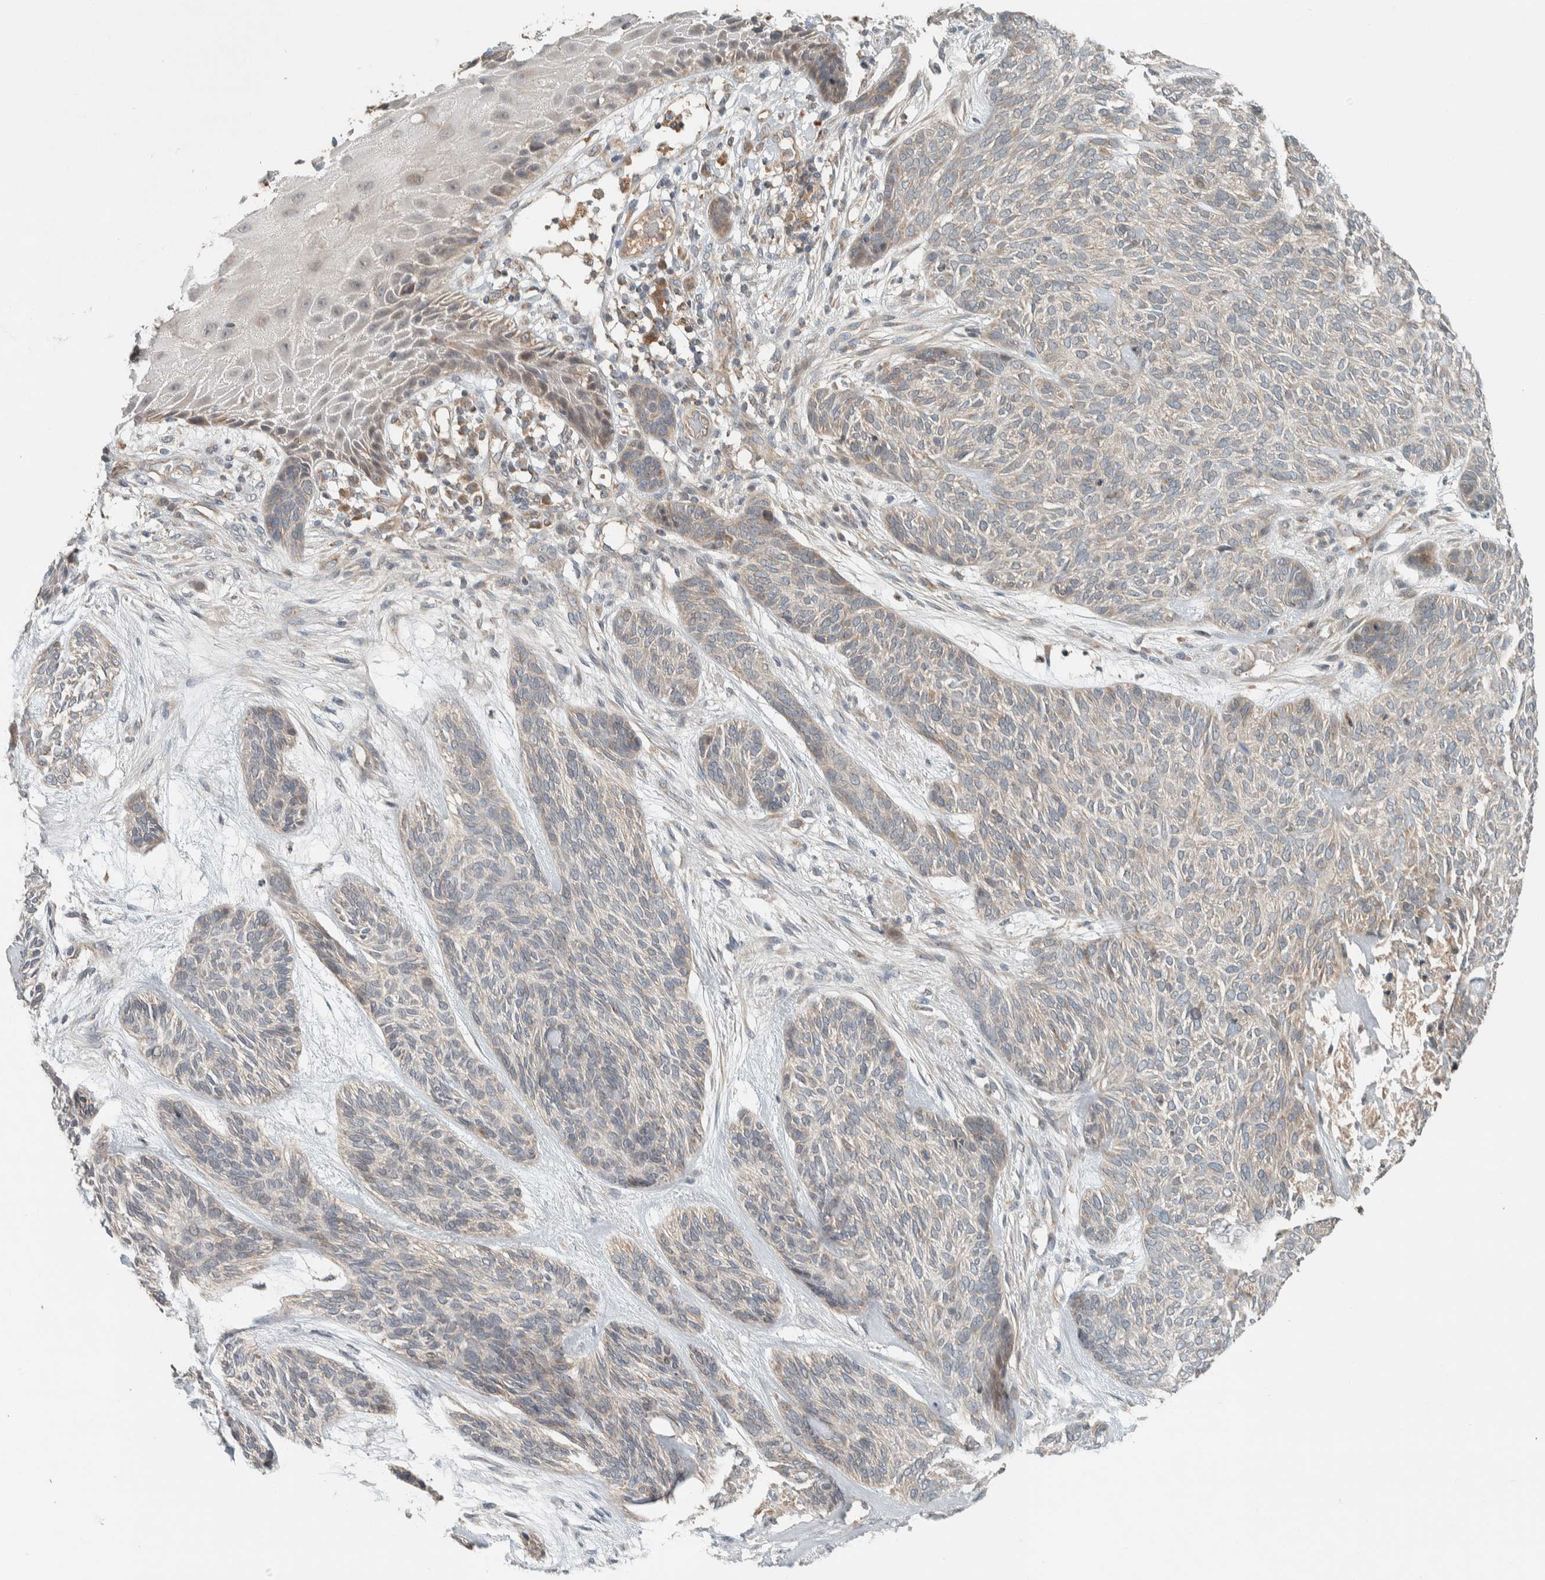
{"staining": {"intensity": "negative", "quantity": "none", "location": "none"}, "tissue": "skin cancer", "cell_type": "Tumor cells", "image_type": "cancer", "snomed": [{"axis": "morphology", "description": "Basal cell carcinoma"}, {"axis": "topography", "description": "Skin"}], "caption": "Immunohistochemical staining of human skin cancer shows no significant expression in tumor cells.", "gene": "NBR1", "patient": {"sex": "male", "age": 55}}